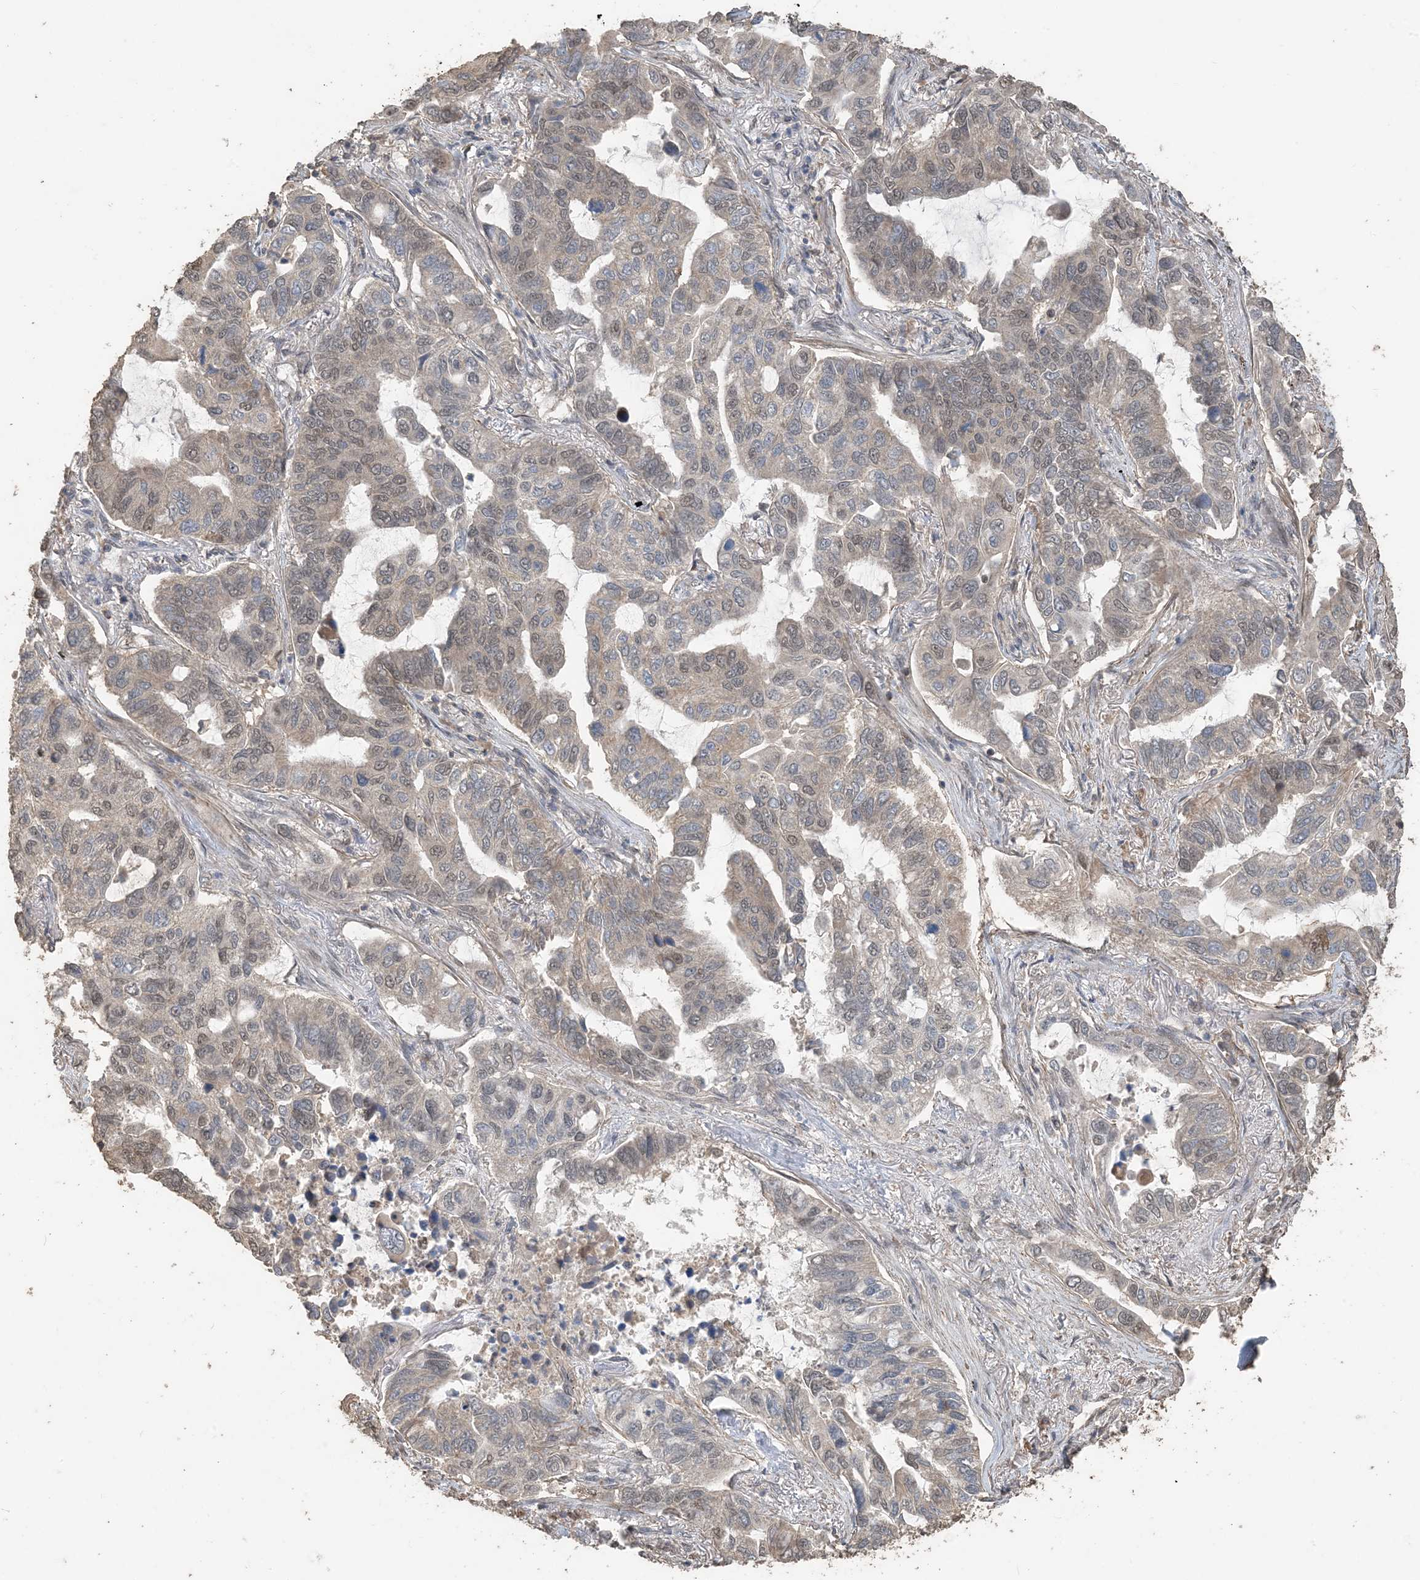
{"staining": {"intensity": "weak", "quantity": "<25%", "location": "nuclear"}, "tissue": "lung cancer", "cell_type": "Tumor cells", "image_type": "cancer", "snomed": [{"axis": "morphology", "description": "Adenocarcinoma, NOS"}, {"axis": "topography", "description": "Lung"}], "caption": "Photomicrograph shows no protein positivity in tumor cells of adenocarcinoma (lung) tissue. Nuclei are stained in blue.", "gene": "ZC3H12A", "patient": {"sex": "male", "age": 64}}